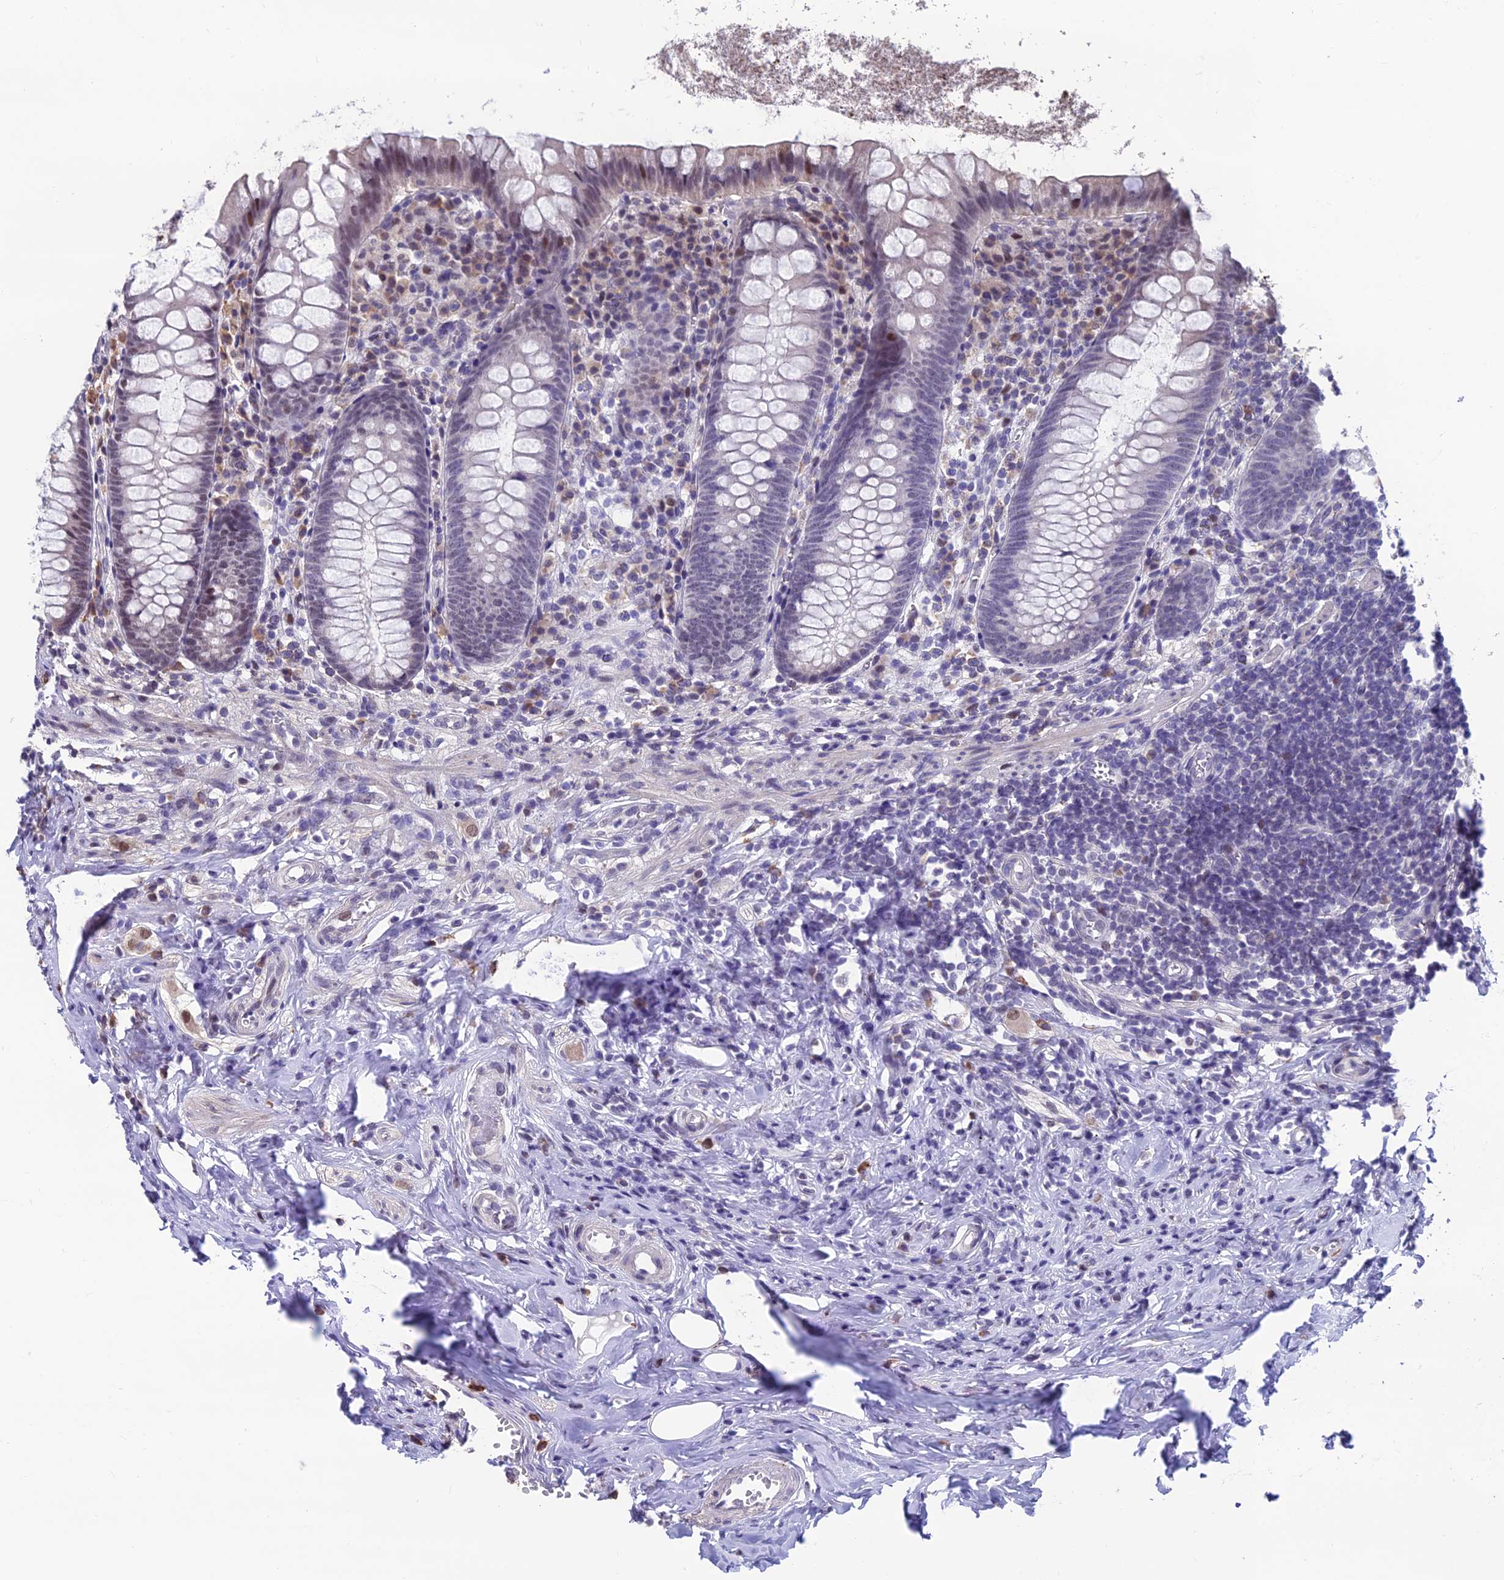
{"staining": {"intensity": "weak", "quantity": "<25%", "location": "nuclear"}, "tissue": "appendix", "cell_type": "Glandular cells", "image_type": "normal", "snomed": [{"axis": "morphology", "description": "Normal tissue, NOS"}, {"axis": "topography", "description": "Appendix"}], "caption": "Protein analysis of normal appendix displays no significant expression in glandular cells.", "gene": "KIAA1191", "patient": {"sex": "female", "age": 51}}